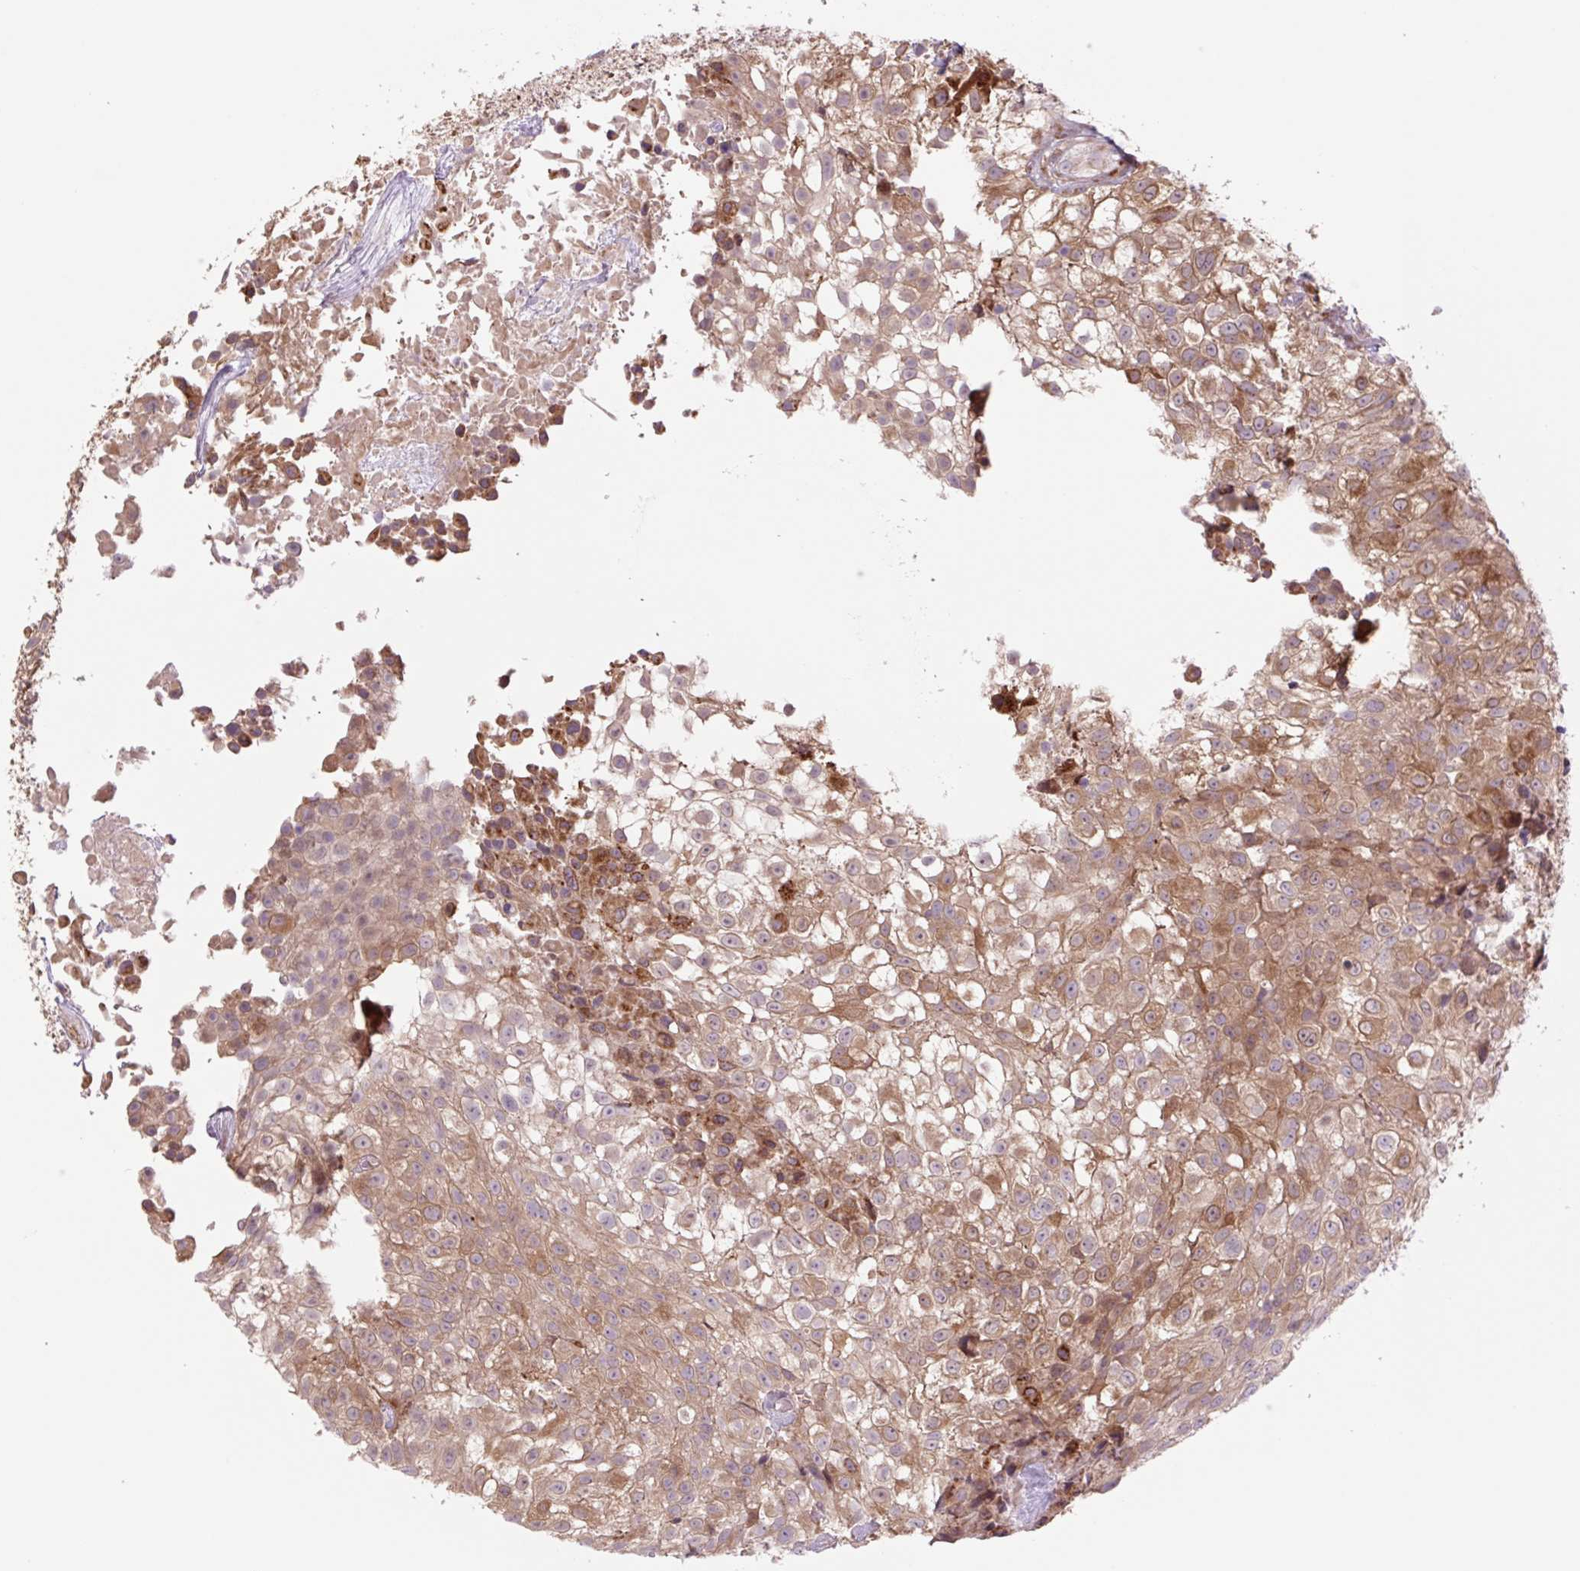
{"staining": {"intensity": "strong", "quantity": ">75%", "location": "cytoplasmic/membranous"}, "tissue": "urothelial cancer", "cell_type": "Tumor cells", "image_type": "cancer", "snomed": [{"axis": "morphology", "description": "Urothelial carcinoma, High grade"}, {"axis": "topography", "description": "Urinary bladder"}], "caption": "Immunohistochemistry (IHC) photomicrograph of human urothelial carcinoma (high-grade) stained for a protein (brown), which demonstrates high levels of strong cytoplasmic/membranous staining in about >75% of tumor cells.", "gene": "PLA2G4A", "patient": {"sex": "male", "age": 56}}